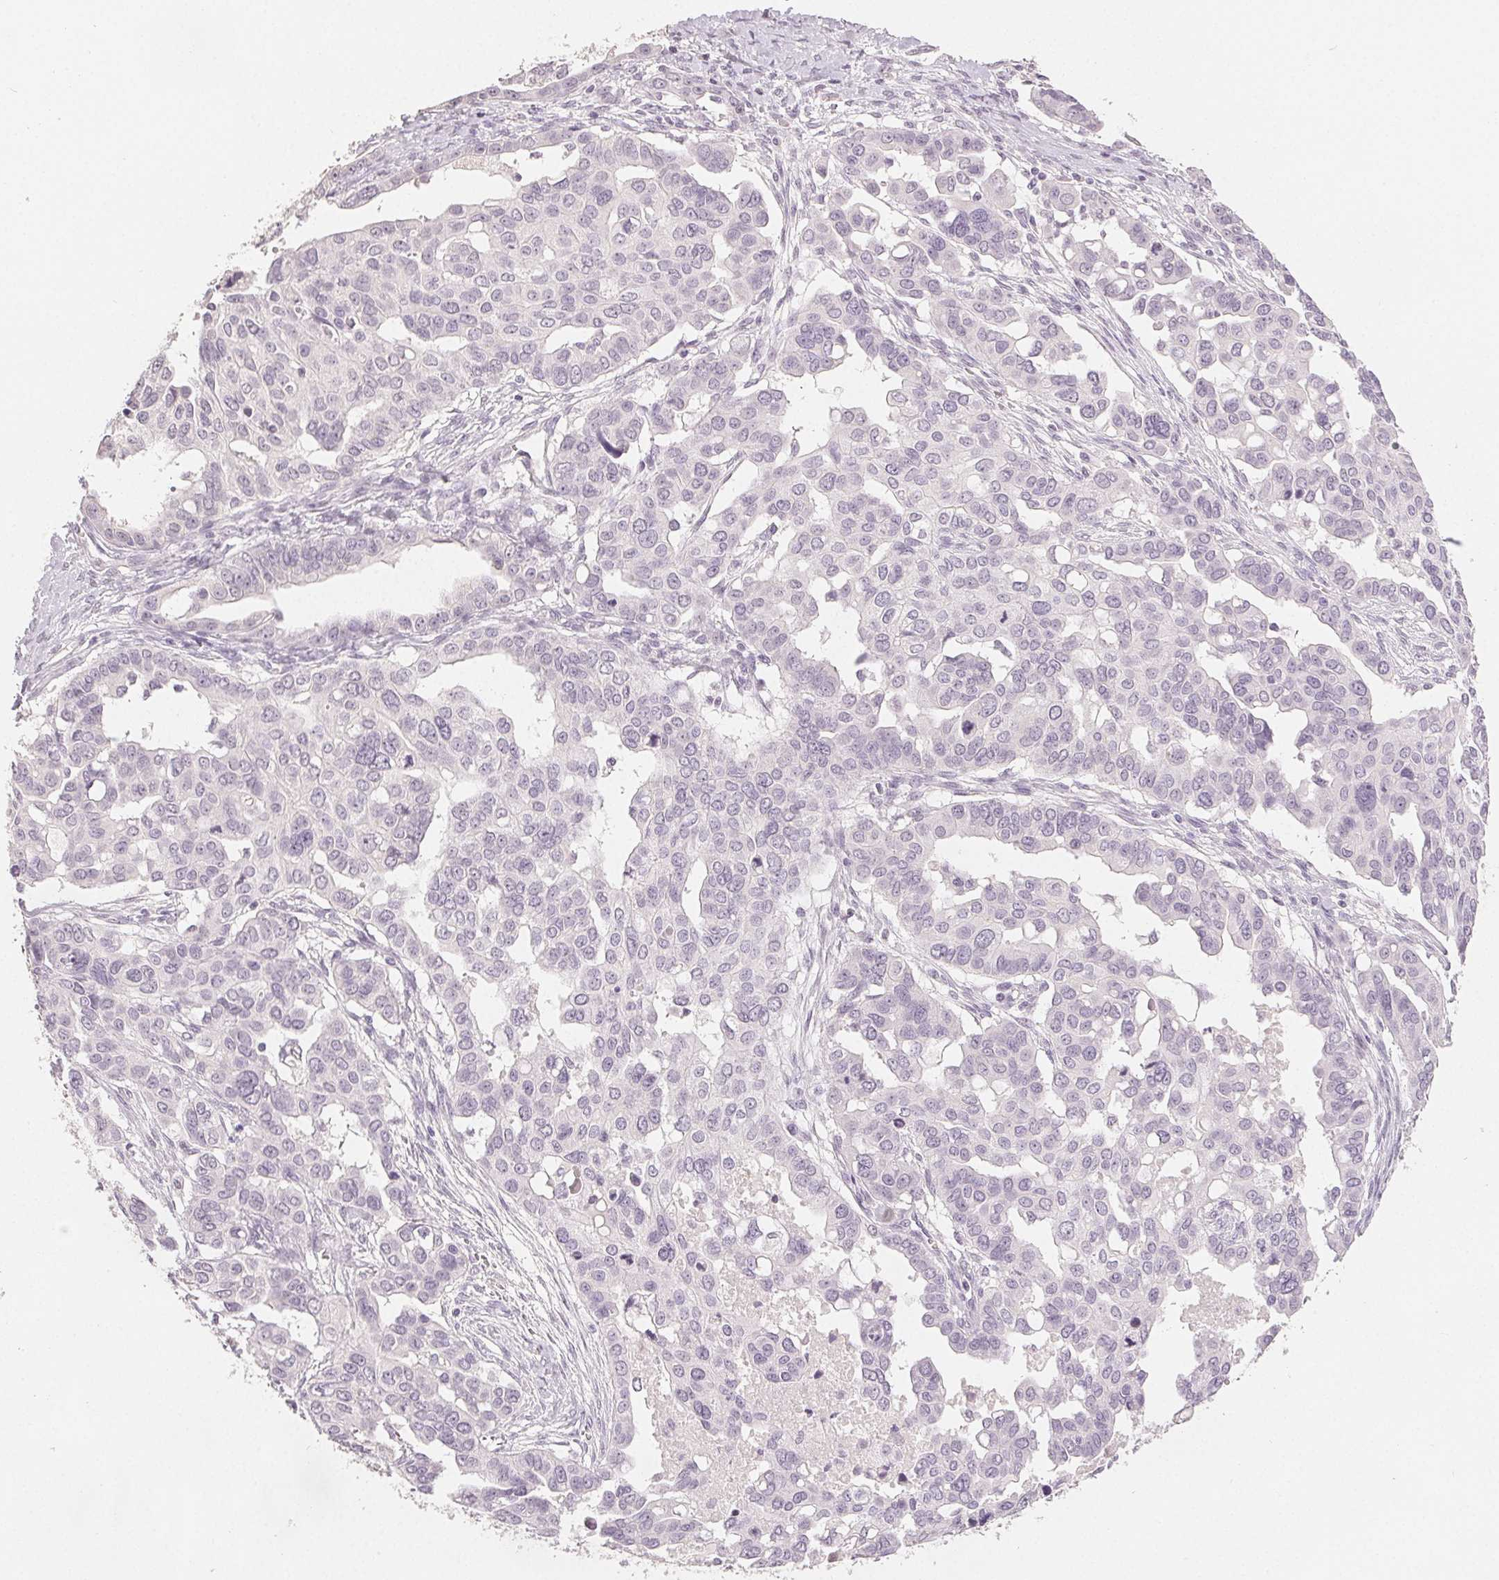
{"staining": {"intensity": "negative", "quantity": "none", "location": "none"}, "tissue": "ovarian cancer", "cell_type": "Tumor cells", "image_type": "cancer", "snomed": [{"axis": "morphology", "description": "Carcinoma, endometroid"}, {"axis": "topography", "description": "Ovary"}], "caption": "DAB immunohistochemical staining of human ovarian endometroid carcinoma shows no significant positivity in tumor cells.", "gene": "SLC27A5", "patient": {"sex": "female", "age": 78}}